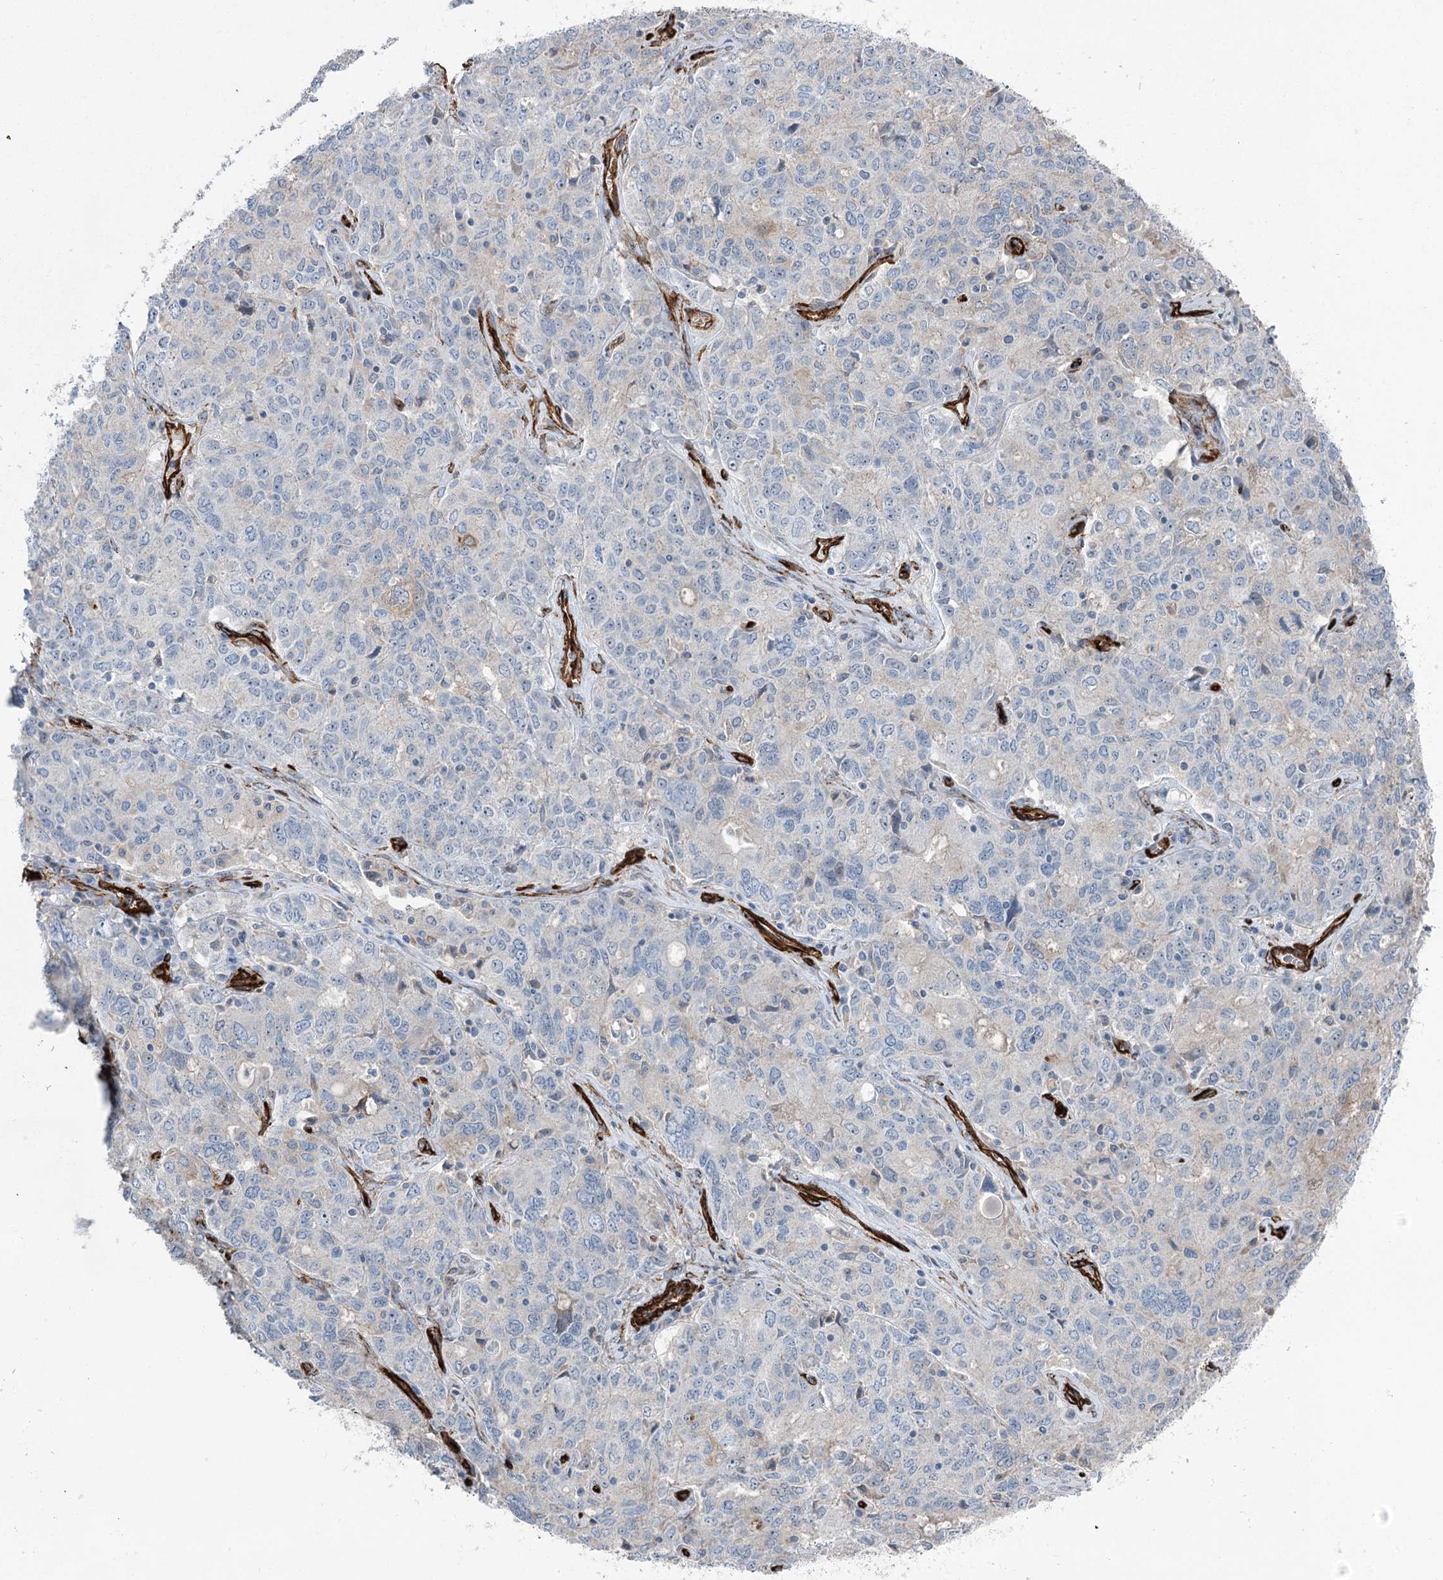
{"staining": {"intensity": "negative", "quantity": "none", "location": "none"}, "tissue": "ovarian cancer", "cell_type": "Tumor cells", "image_type": "cancer", "snomed": [{"axis": "morphology", "description": "Carcinoma, endometroid"}, {"axis": "topography", "description": "Ovary"}], "caption": "IHC of ovarian cancer (endometroid carcinoma) shows no positivity in tumor cells. Brightfield microscopy of IHC stained with DAB (3,3'-diaminobenzidine) (brown) and hematoxylin (blue), captured at high magnification.", "gene": "IQSEC1", "patient": {"sex": "female", "age": 62}}